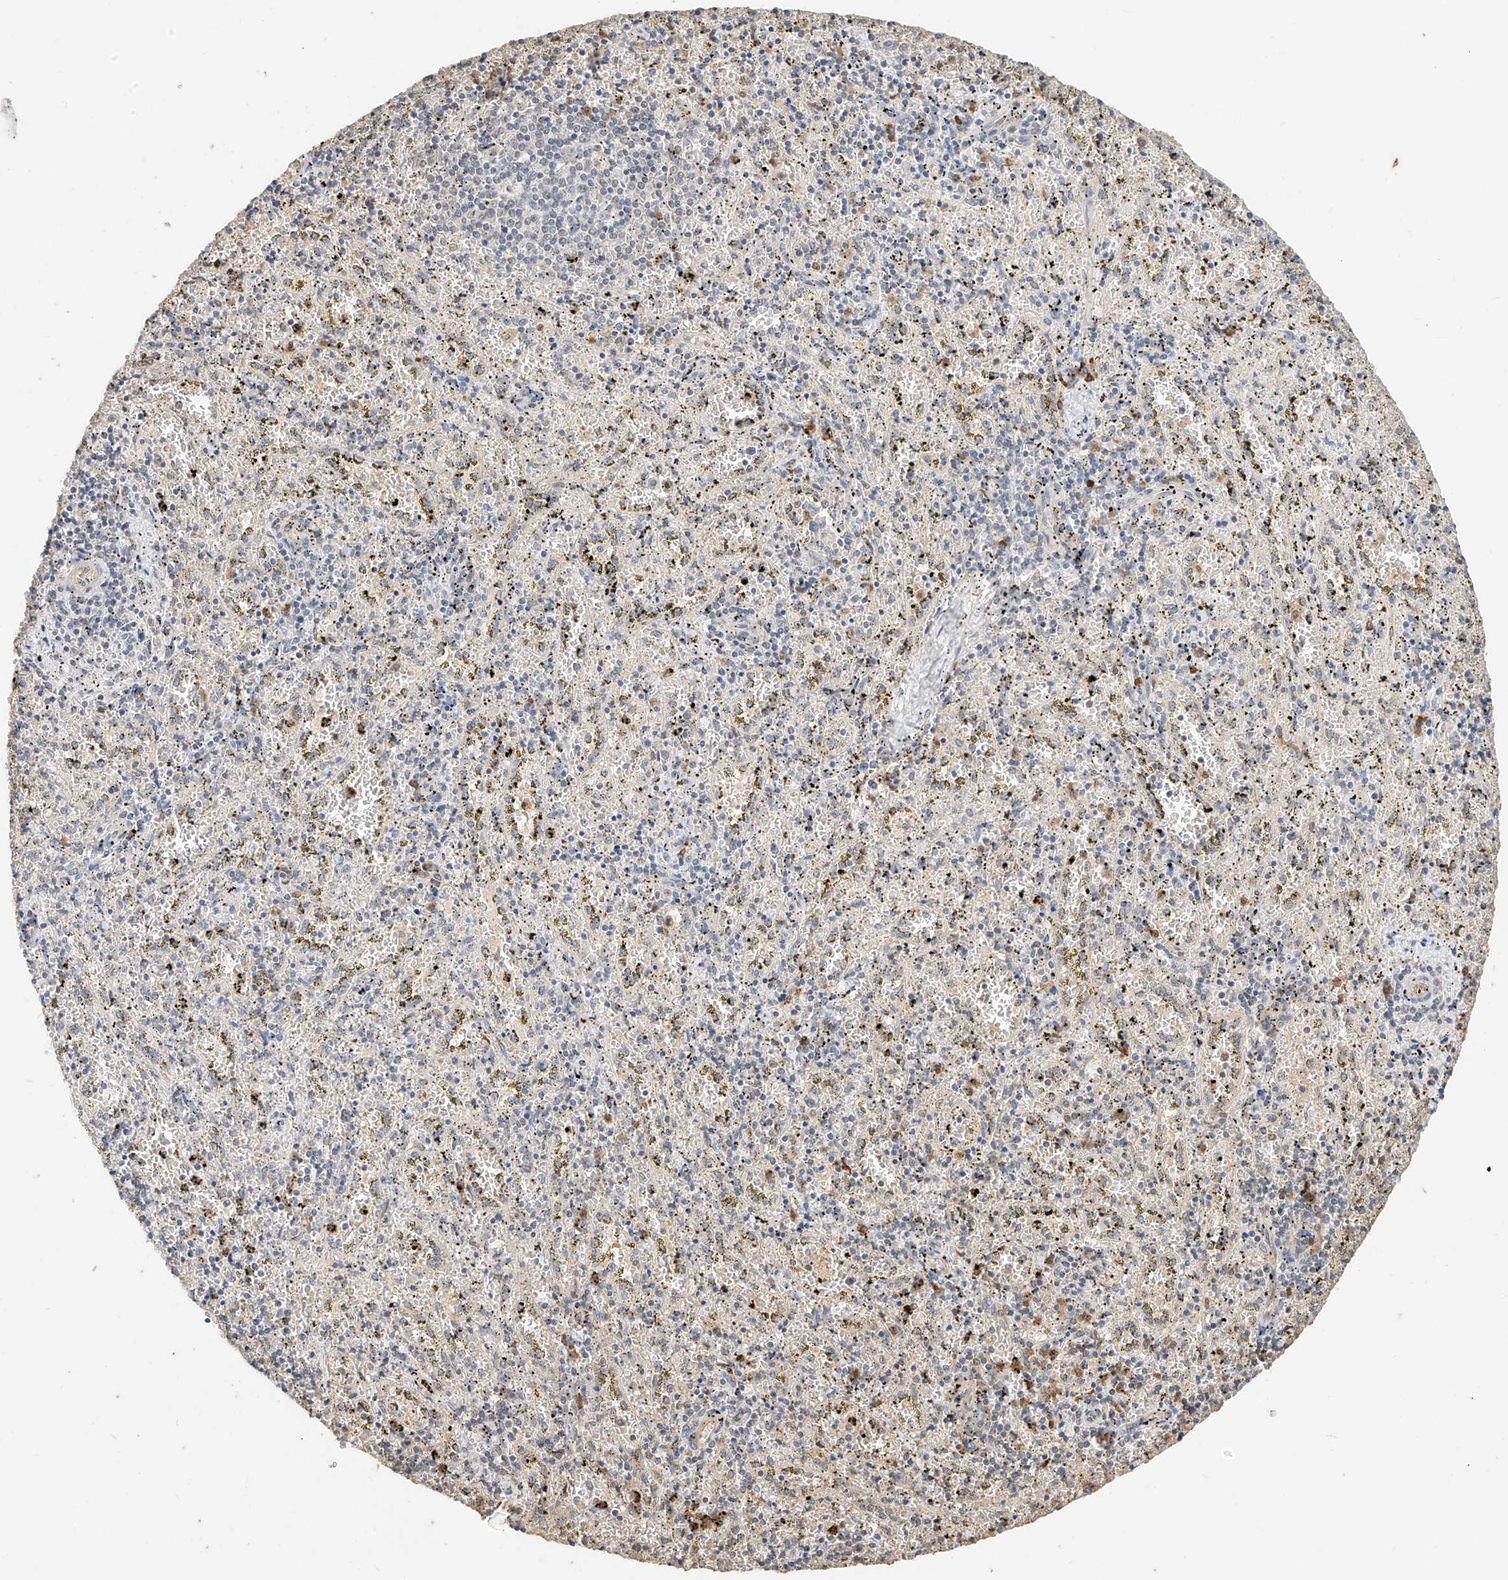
{"staining": {"intensity": "moderate", "quantity": "25%-75%", "location": "cytoplasmic/membranous"}, "tissue": "spleen", "cell_type": "Cells in red pulp", "image_type": "normal", "snomed": [{"axis": "morphology", "description": "Normal tissue, NOS"}, {"axis": "topography", "description": "Spleen"}], "caption": "Immunohistochemical staining of benign human spleen demonstrates moderate cytoplasmic/membranous protein expression in approximately 25%-75% of cells in red pulp.", "gene": "OFD1", "patient": {"sex": "male", "age": 11}}